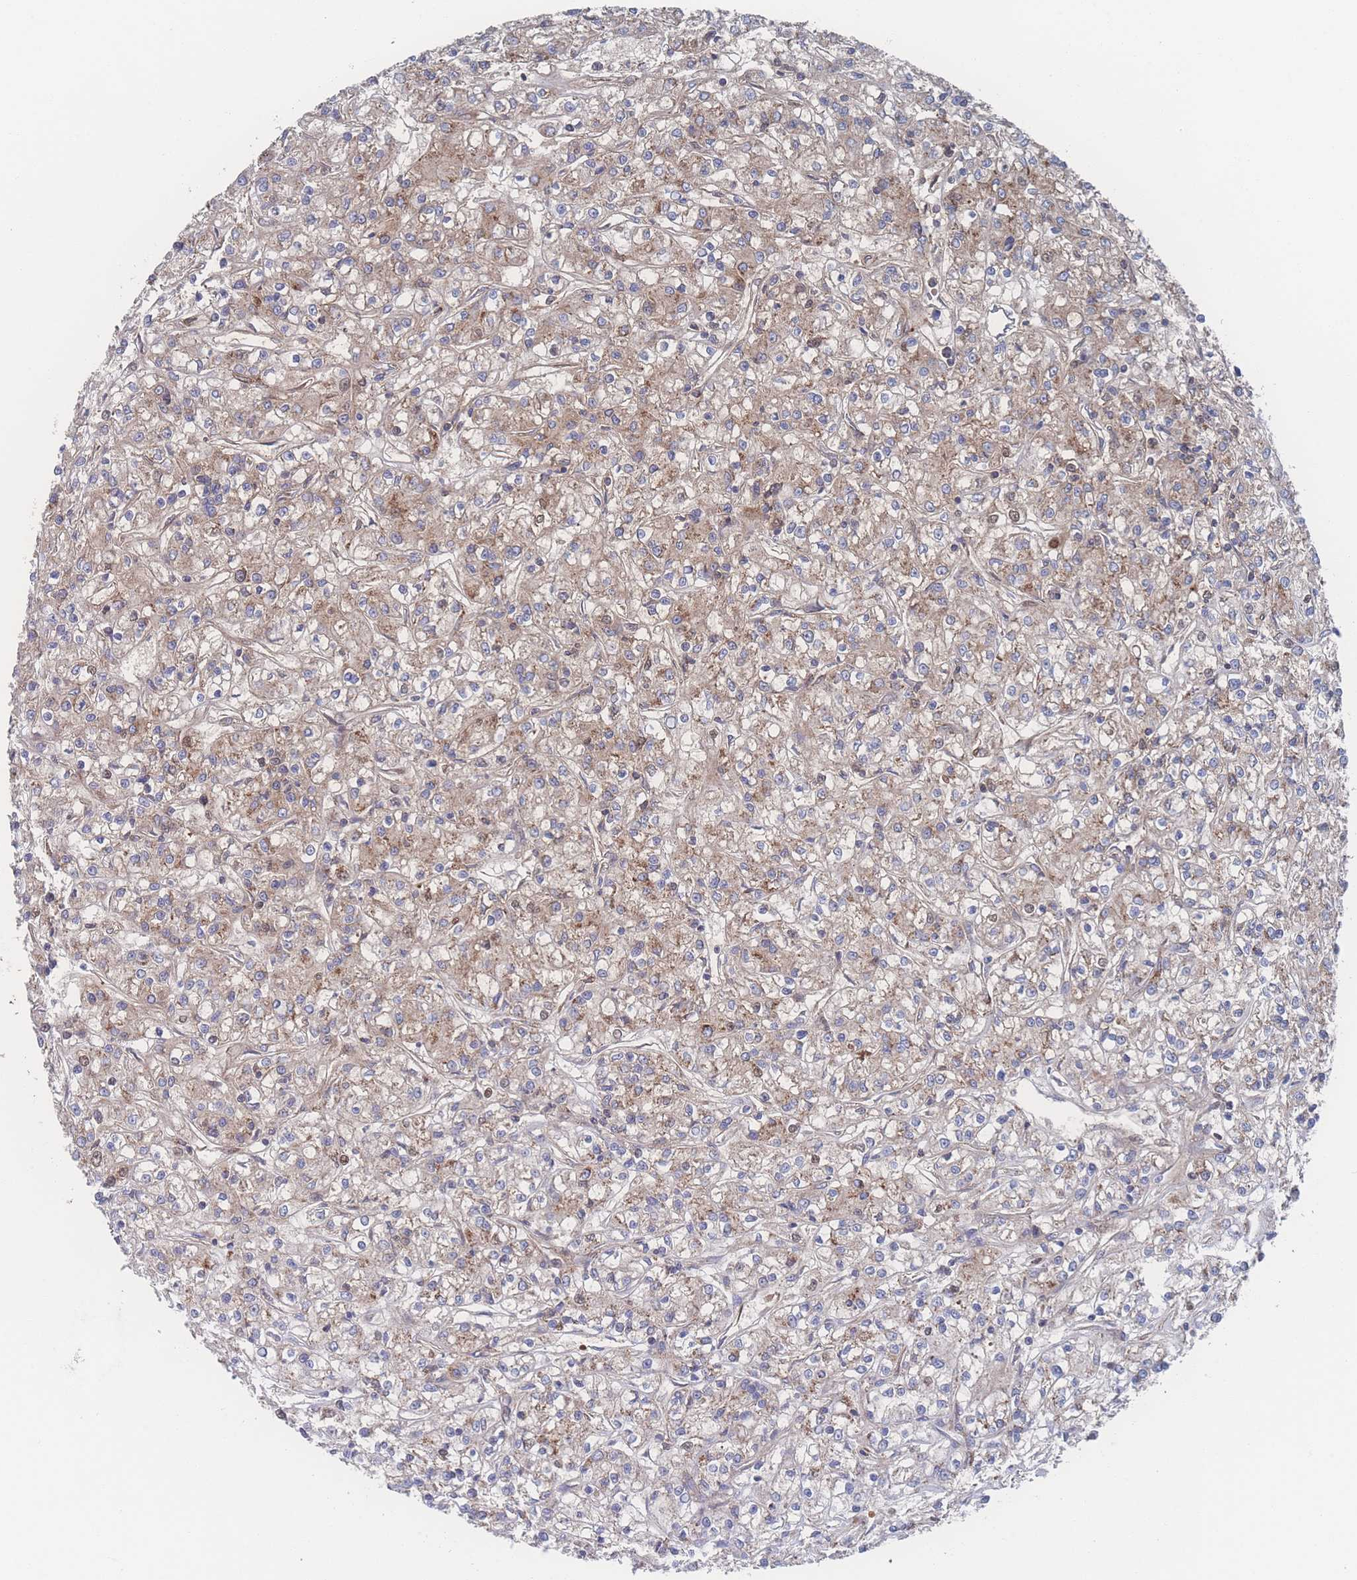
{"staining": {"intensity": "moderate", "quantity": "25%-75%", "location": "cytoplasmic/membranous"}, "tissue": "renal cancer", "cell_type": "Tumor cells", "image_type": "cancer", "snomed": [{"axis": "morphology", "description": "Adenocarcinoma, NOS"}, {"axis": "topography", "description": "Kidney"}], "caption": "Immunohistochemistry (IHC) histopathology image of neoplastic tissue: renal adenocarcinoma stained using IHC displays medium levels of moderate protein expression localized specifically in the cytoplasmic/membranous of tumor cells, appearing as a cytoplasmic/membranous brown color.", "gene": "PEX14", "patient": {"sex": "female", "age": 59}}